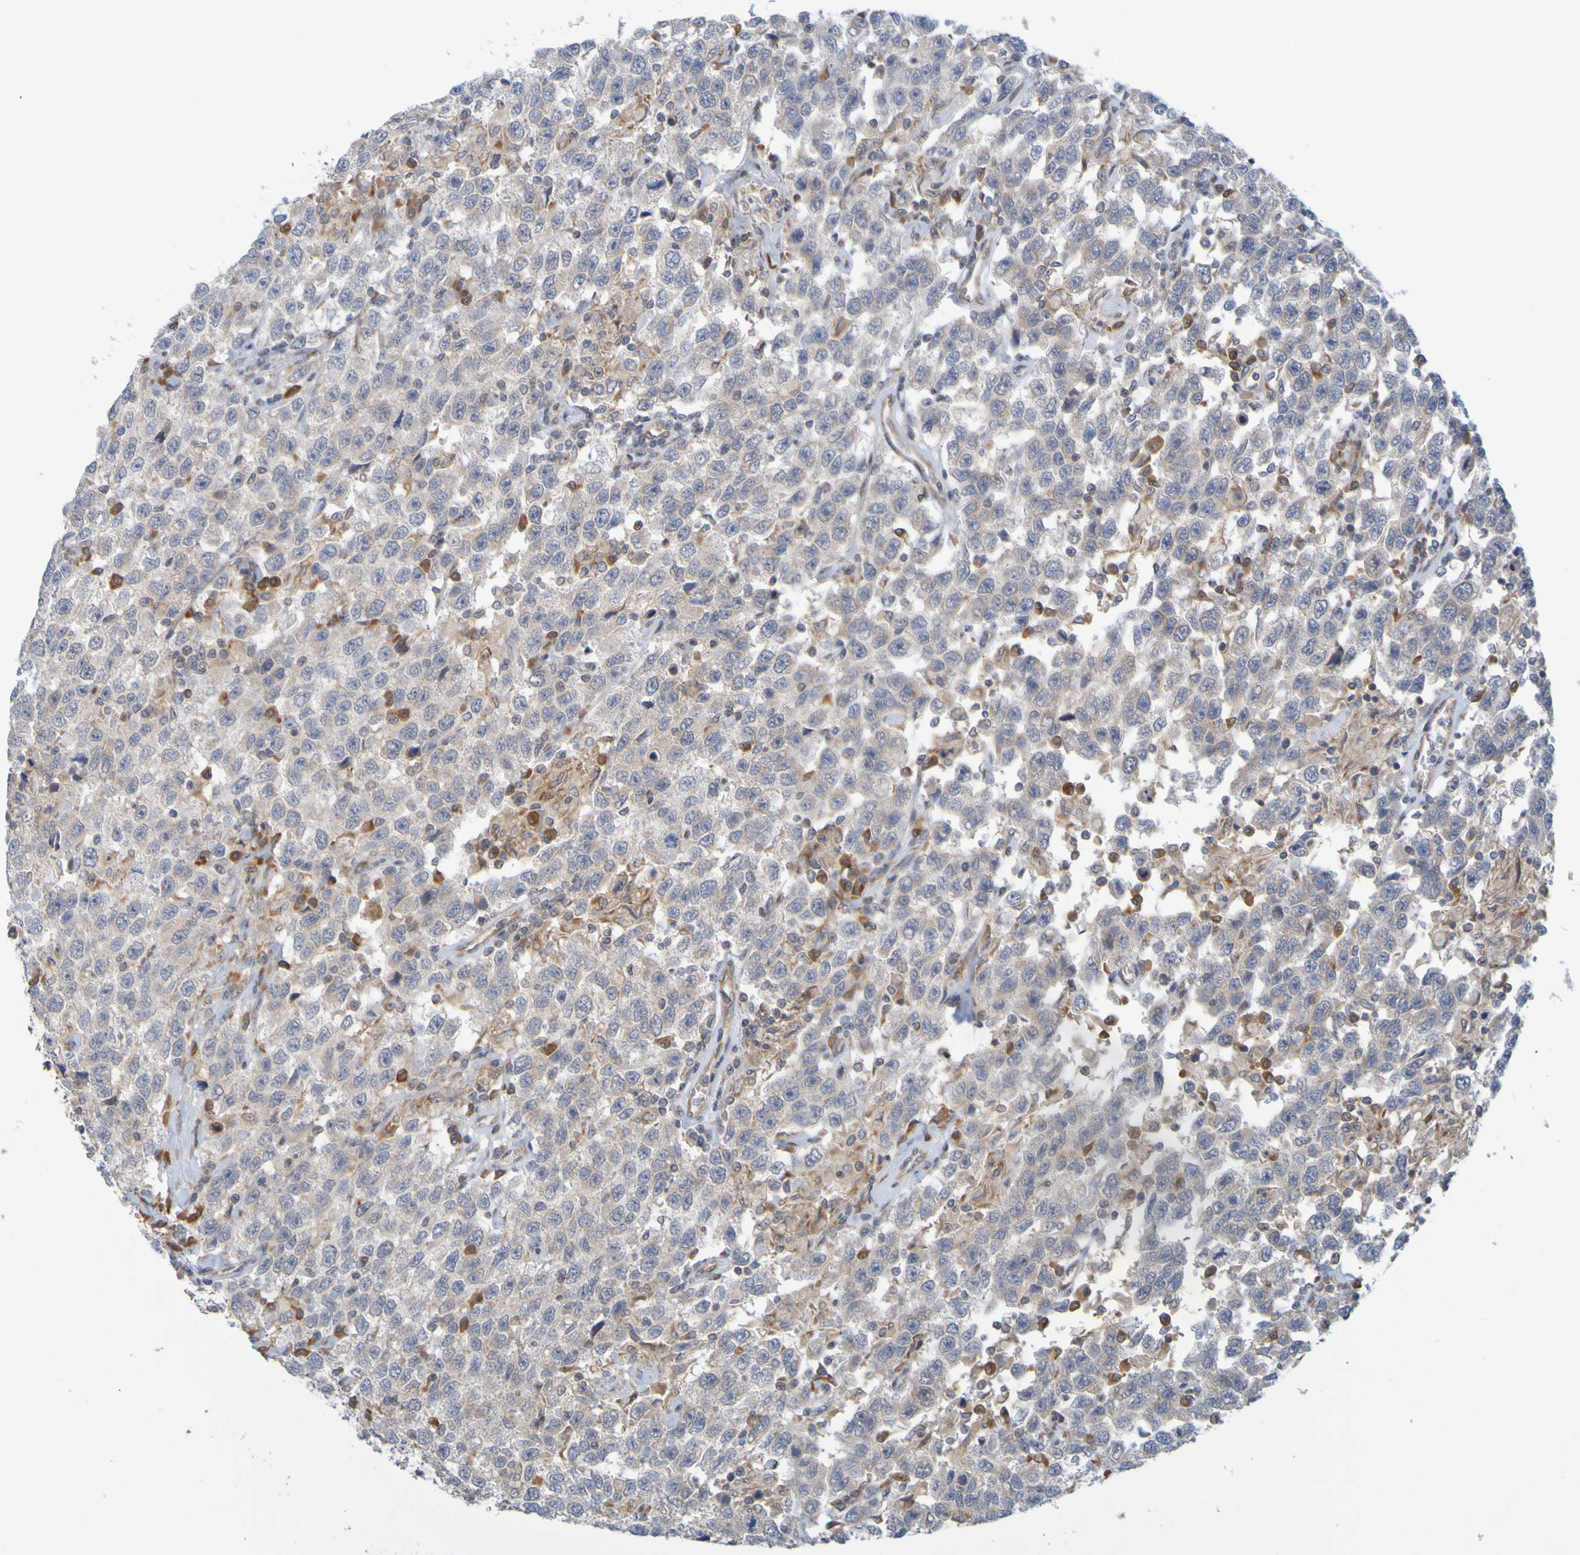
{"staining": {"intensity": "weak", "quantity": ">75%", "location": "cytoplasmic/membranous"}, "tissue": "testis cancer", "cell_type": "Tumor cells", "image_type": "cancer", "snomed": [{"axis": "morphology", "description": "Seminoma, NOS"}, {"axis": "topography", "description": "Testis"}], "caption": "Immunohistochemical staining of human seminoma (testis) shows low levels of weak cytoplasmic/membranous protein staining in about >75% of tumor cells.", "gene": "MOGS", "patient": {"sex": "male", "age": 41}}